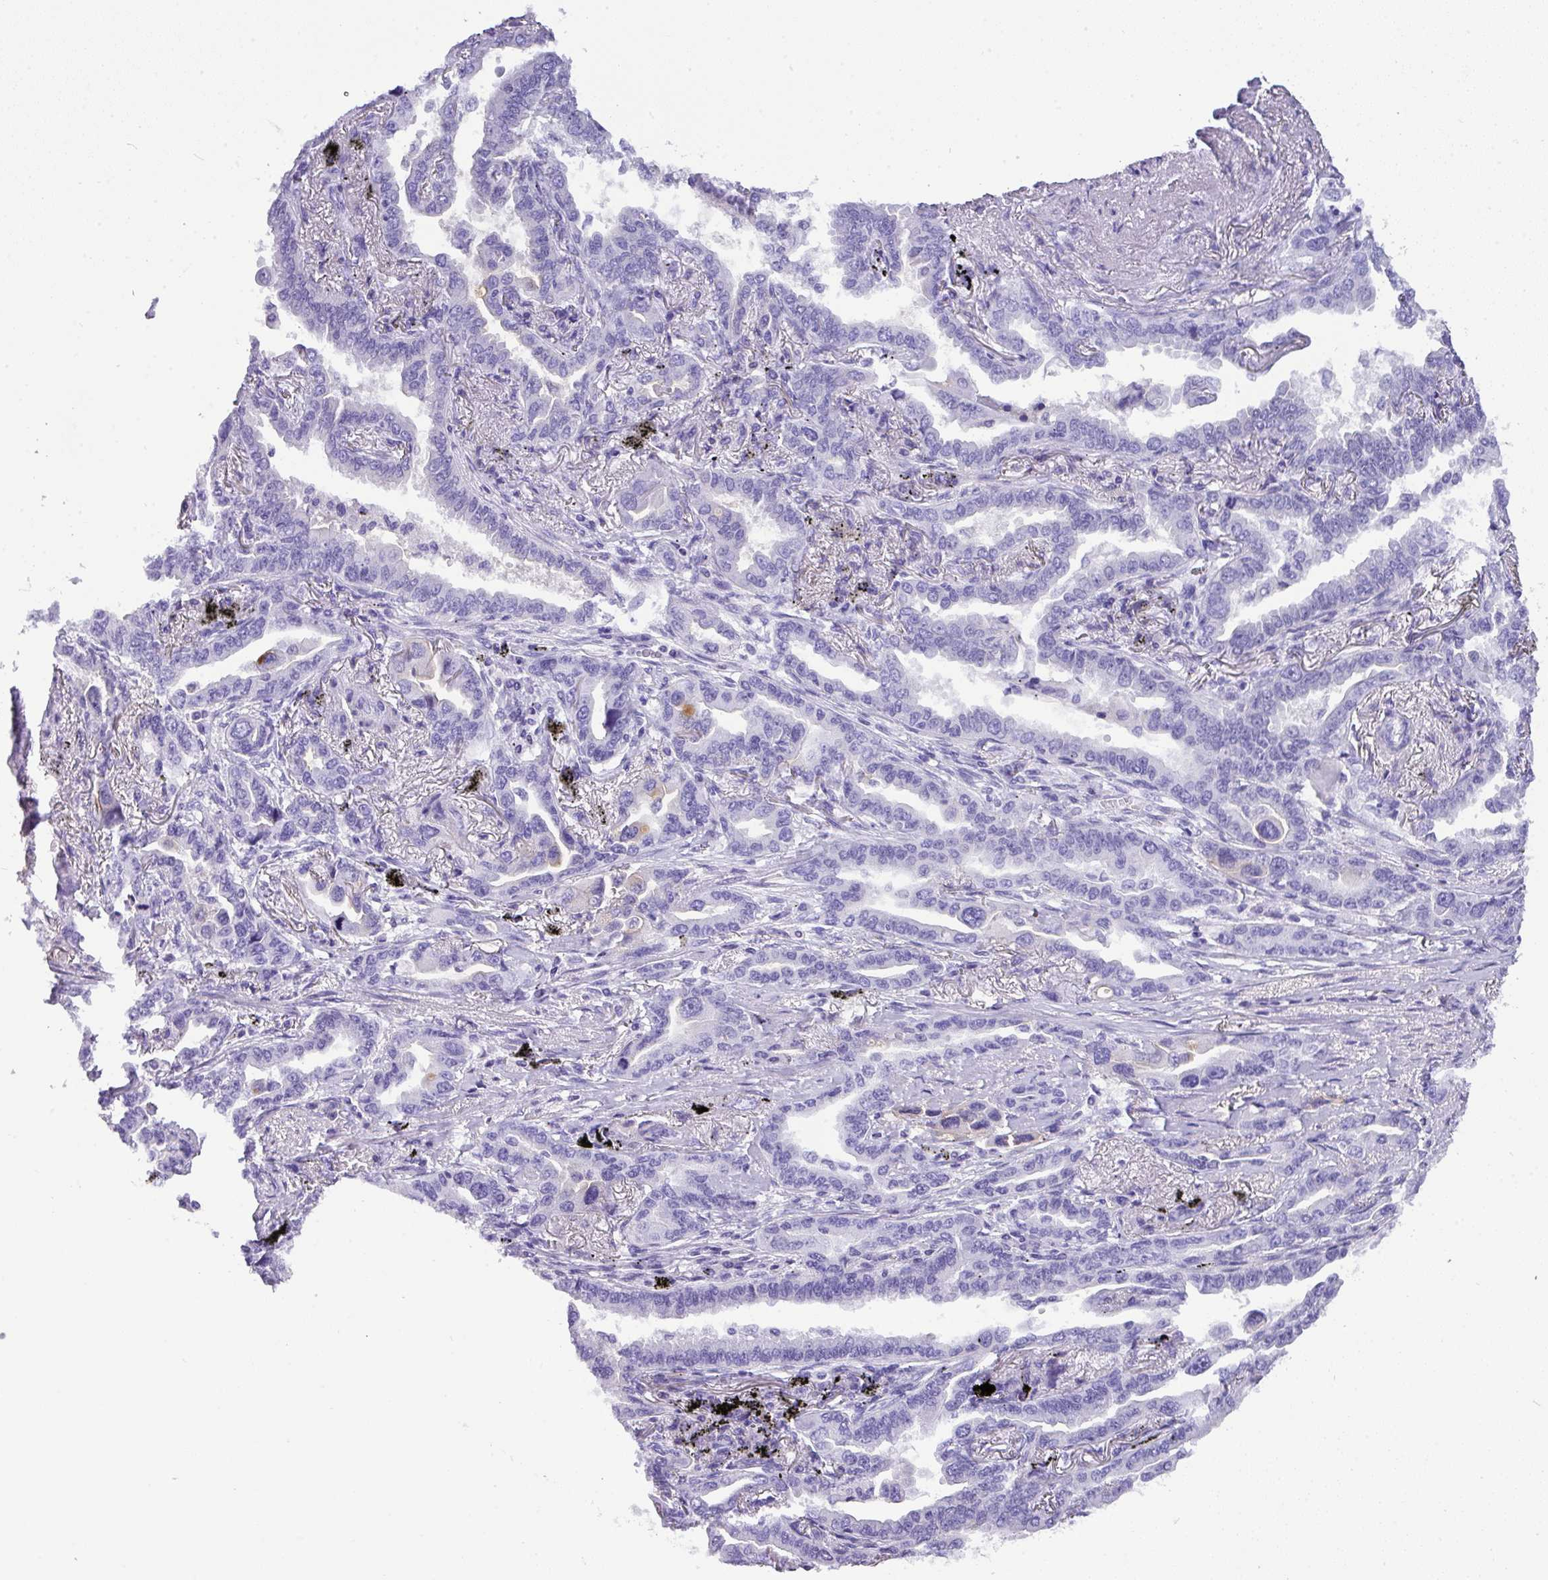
{"staining": {"intensity": "negative", "quantity": "none", "location": "none"}, "tissue": "lung cancer", "cell_type": "Tumor cells", "image_type": "cancer", "snomed": [{"axis": "morphology", "description": "Adenocarcinoma, NOS"}, {"axis": "topography", "description": "Lung"}], "caption": "Immunohistochemistry (IHC) micrograph of neoplastic tissue: human lung cancer stained with DAB exhibits no significant protein expression in tumor cells.", "gene": "MUC21", "patient": {"sex": "male", "age": 67}}